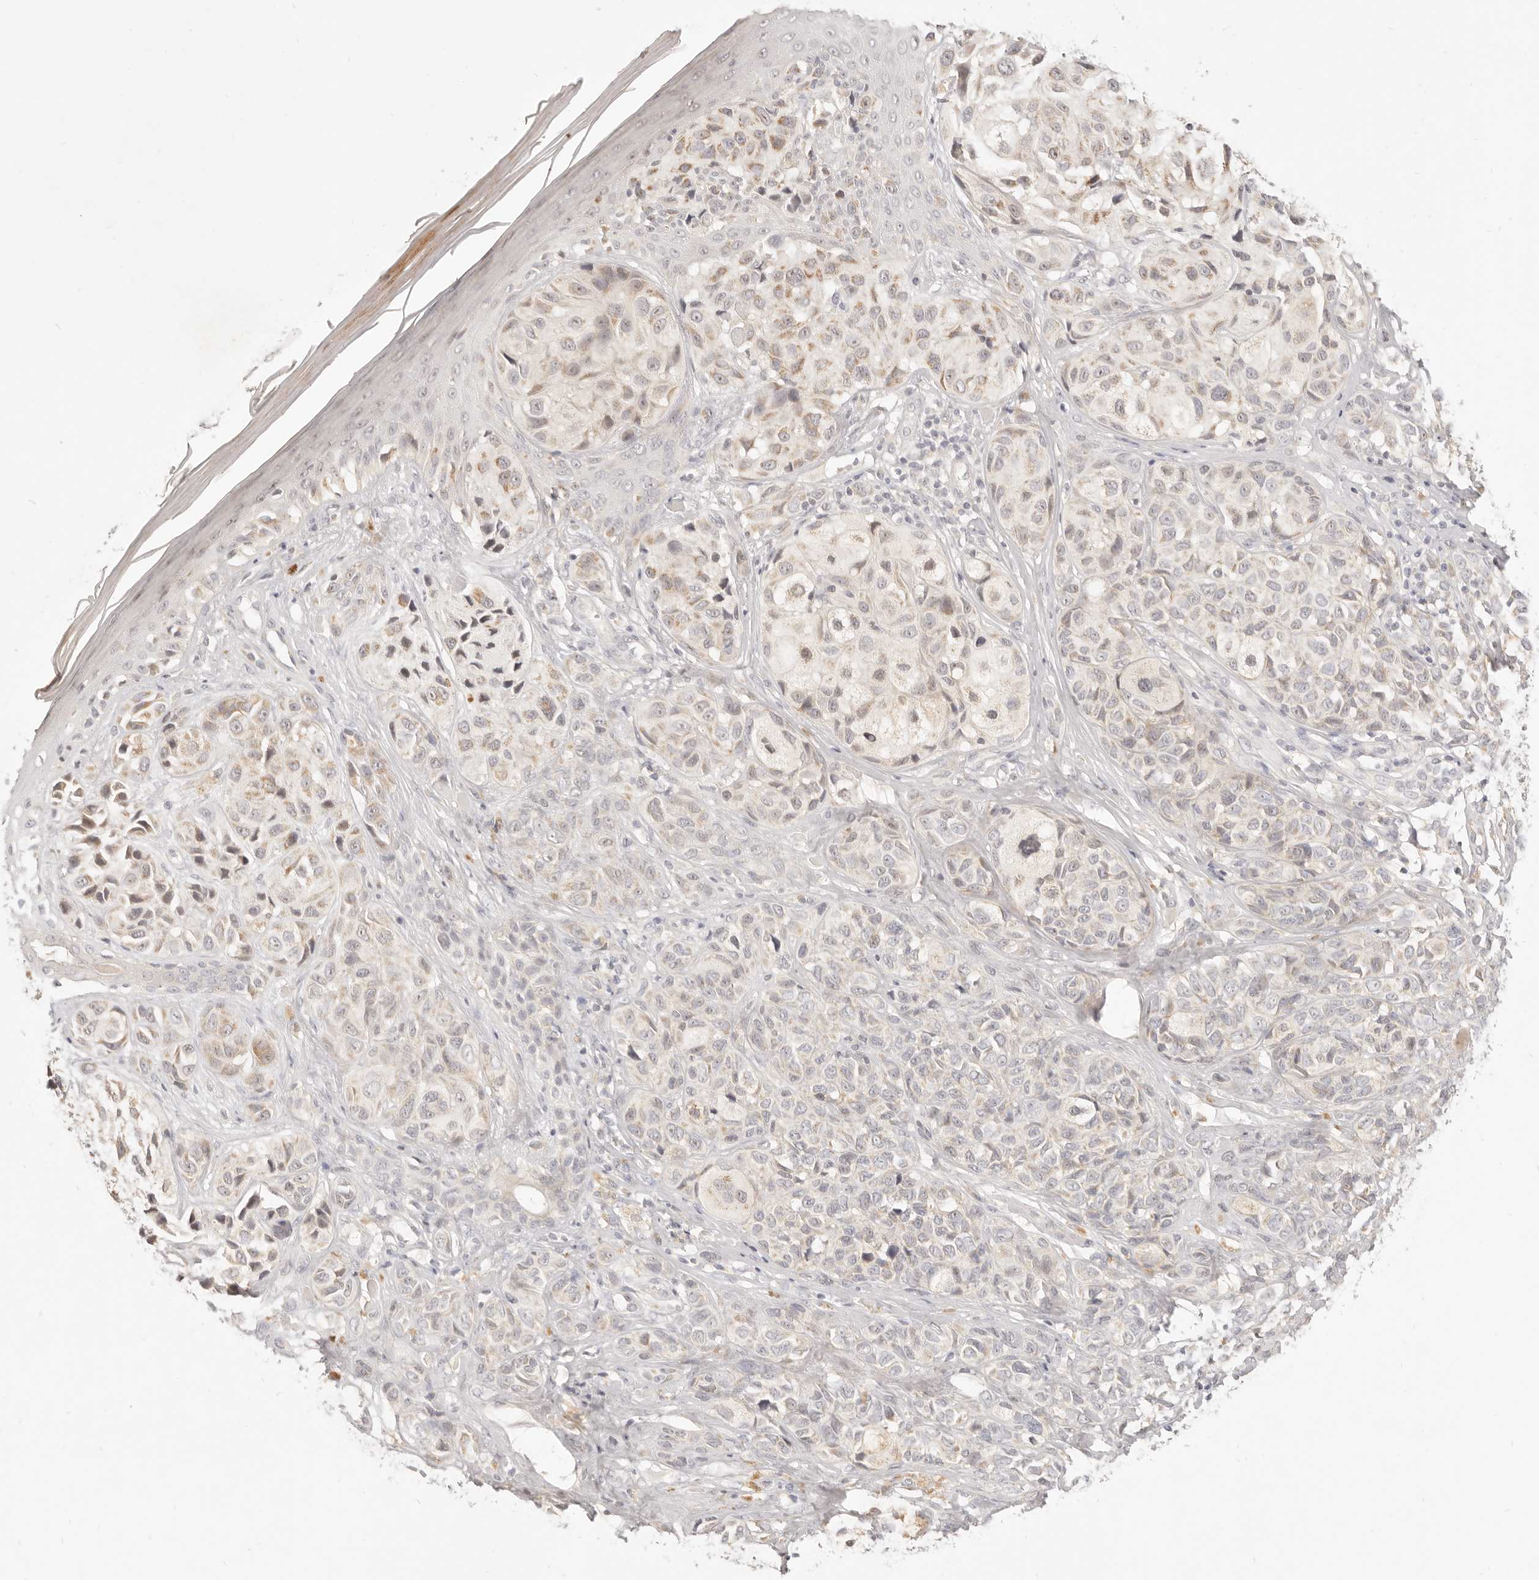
{"staining": {"intensity": "moderate", "quantity": "25%-75%", "location": "cytoplasmic/membranous"}, "tissue": "melanoma", "cell_type": "Tumor cells", "image_type": "cancer", "snomed": [{"axis": "morphology", "description": "Malignant melanoma, NOS"}, {"axis": "topography", "description": "Skin"}], "caption": "Human malignant melanoma stained with a protein marker demonstrates moderate staining in tumor cells.", "gene": "CPLANE2", "patient": {"sex": "female", "age": 58}}